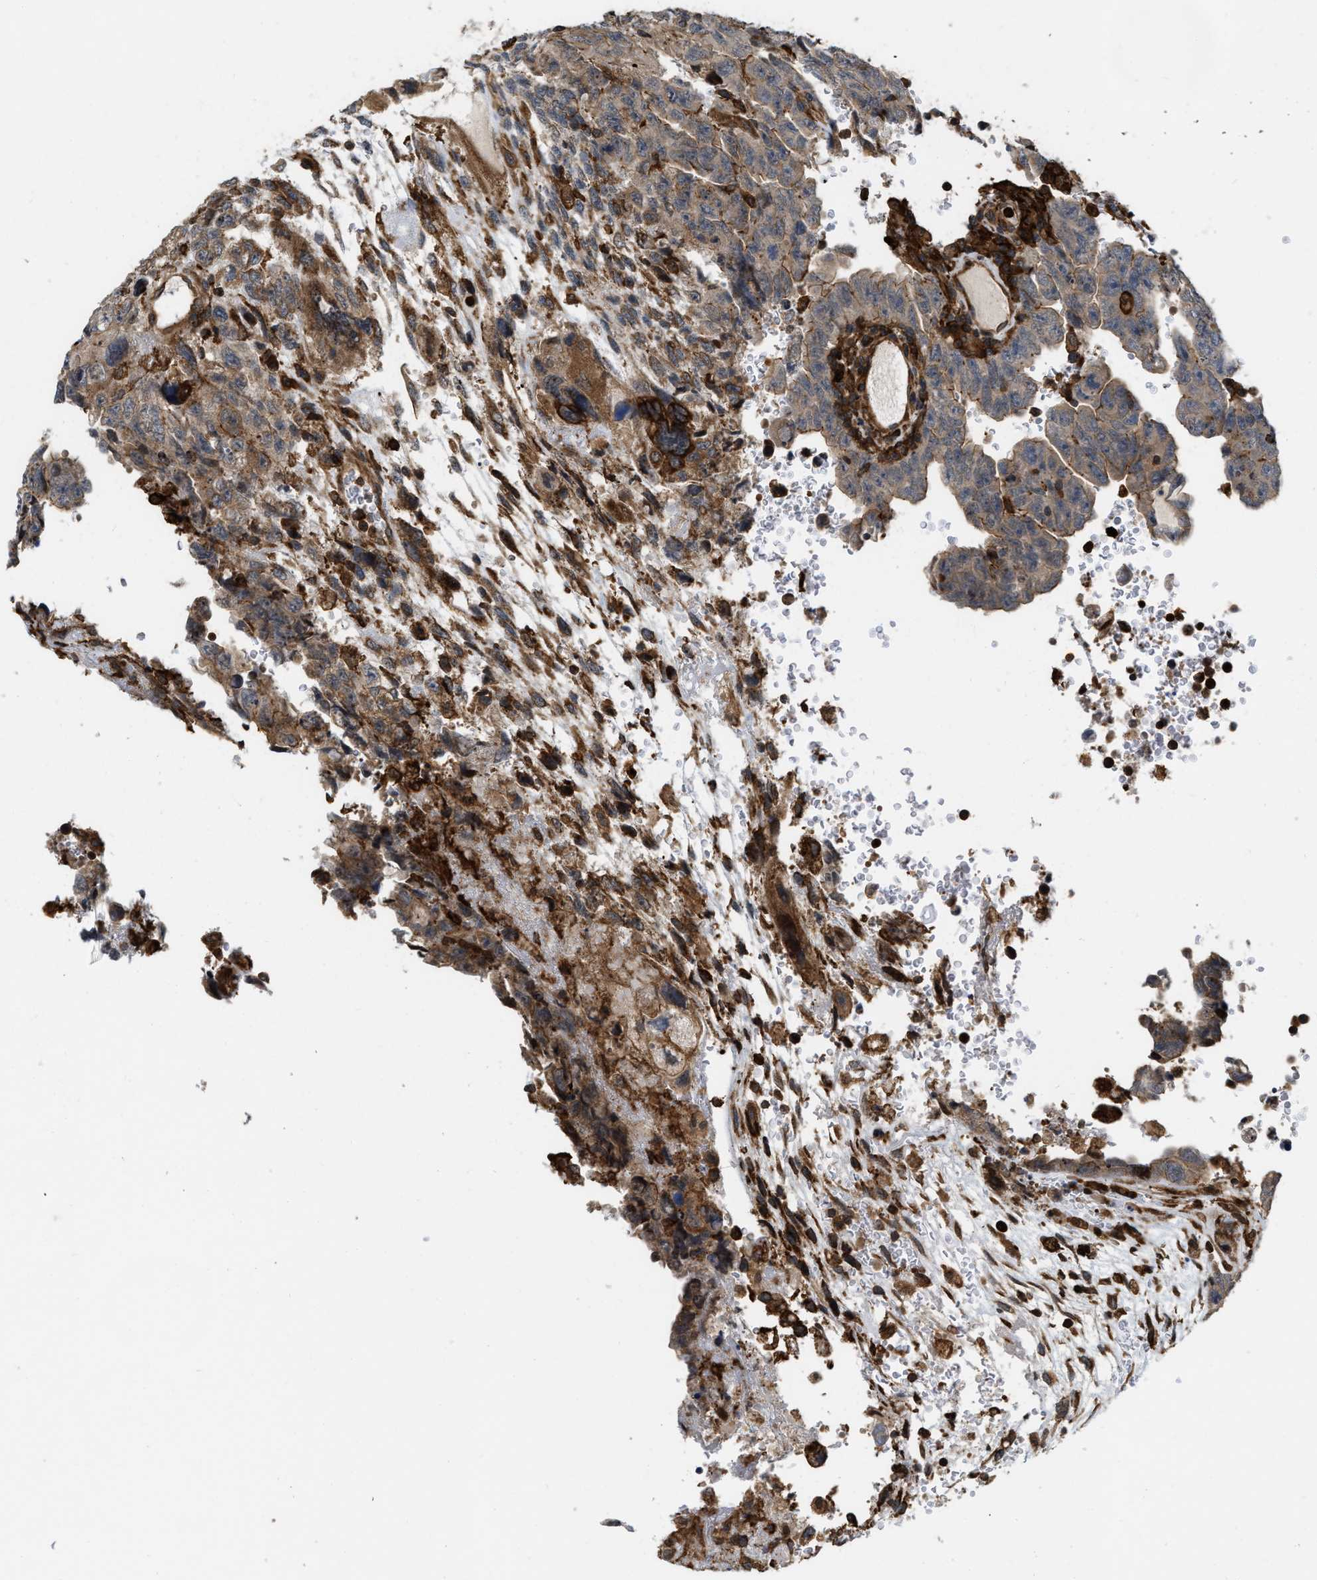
{"staining": {"intensity": "negative", "quantity": "none", "location": "none"}, "tissue": "testis cancer", "cell_type": "Tumor cells", "image_type": "cancer", "snomed": [{"axis": "morphology", "description": "Carcinoma, Embryonal, NOS"}, {"axis": "topography", "description": "Testis"}], "caption": "Image shows no significant protein staining in tumor cells of testis cancer (embryonal carcinoma). (DAB immunohistochemistry, high magnification).", "gene": "IQCE", "patient": {"sex": "male", "age": 28}}